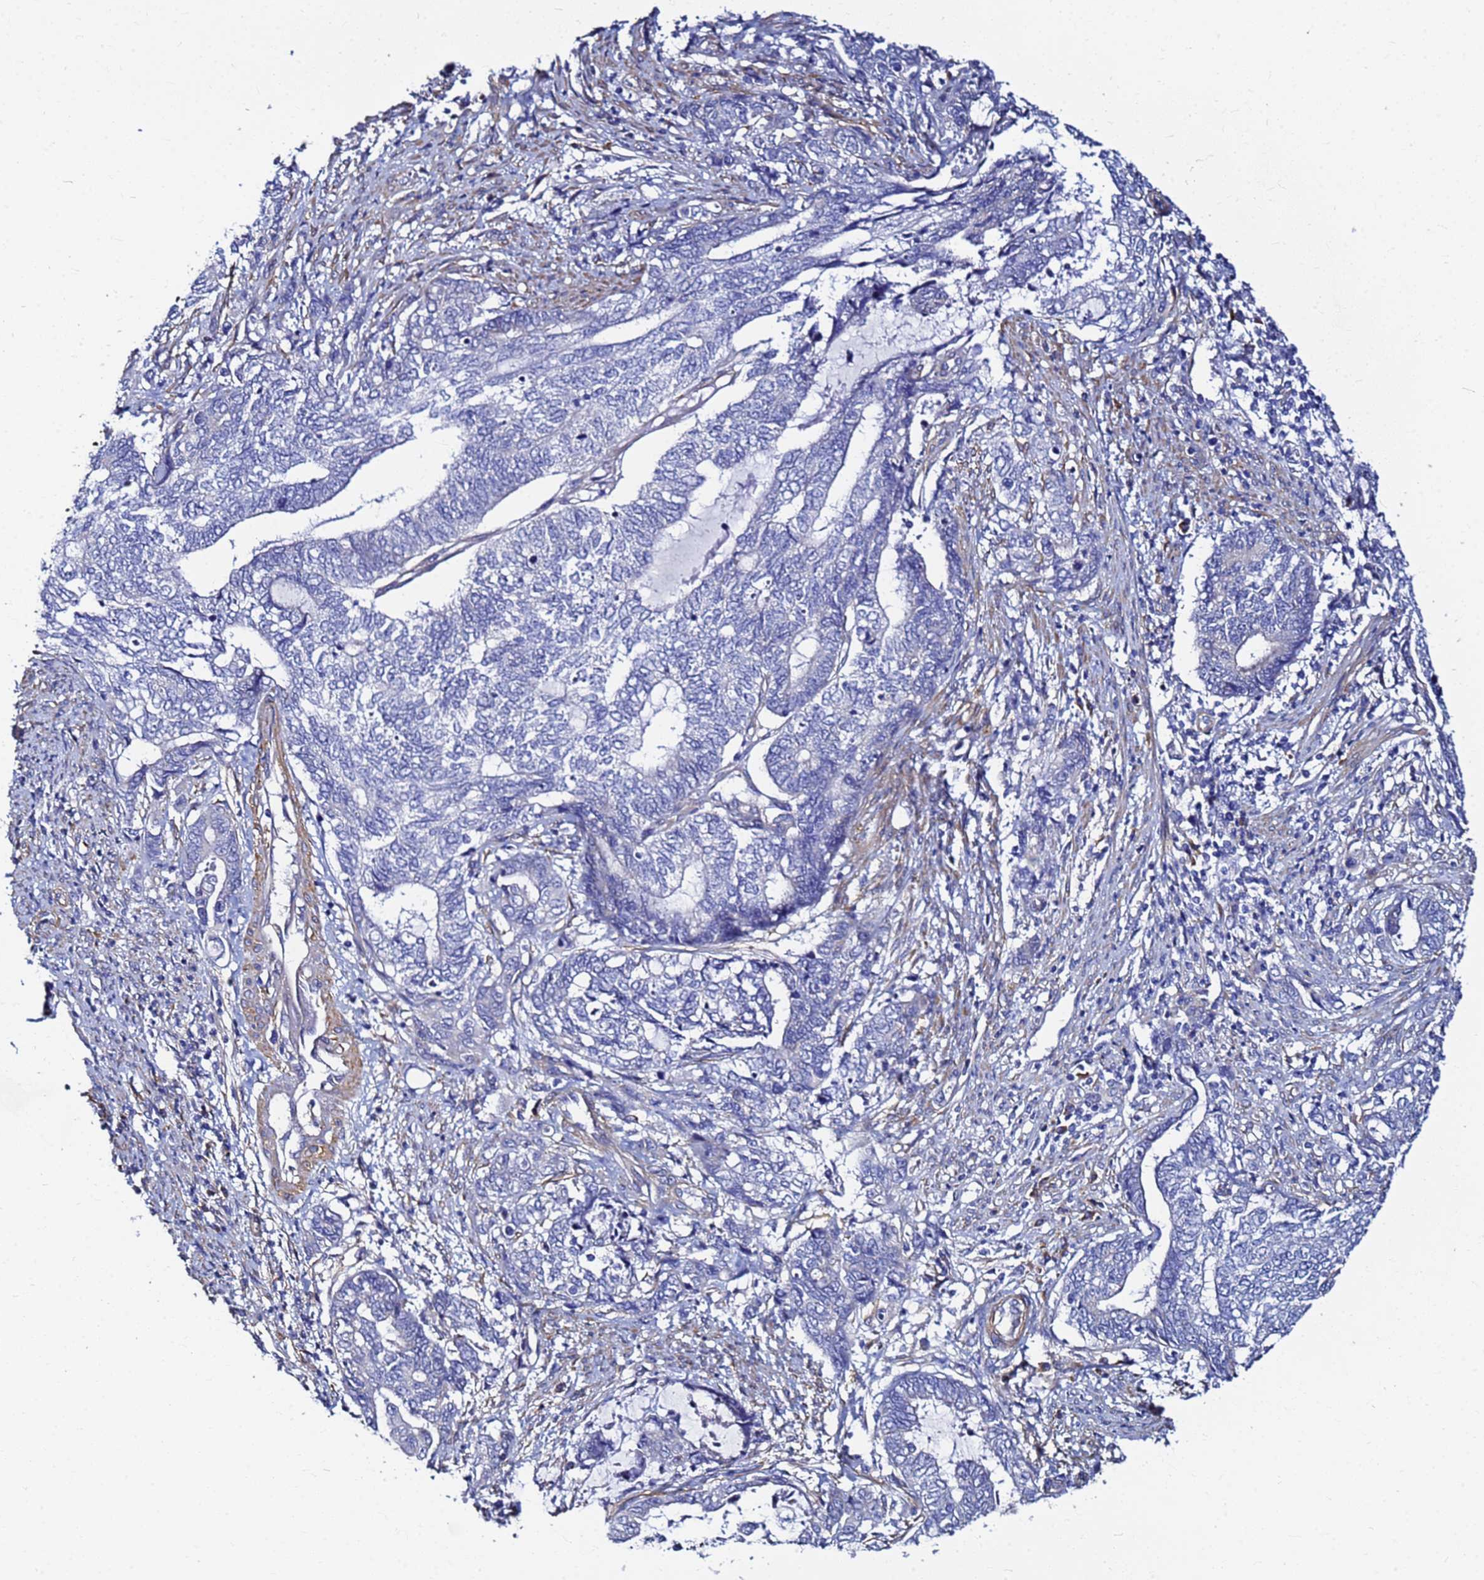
{"staining": {"intensity": "negative", "quantity": "none", "location": "none"}, "tissue": "endometrial cancer", "cell_type": "Tumor cells", "image_type": "cancer", "snomed": [{"axis": "morphology", "description": "Adenocarcinoma, NOS"}, {"axis": "topography", "description": "Uterus"}, {"axis": "topography", "description": "Endometrium"}], "caption": "Tumor cells are negative for protein expression in human endometrial adenocarcinoma.", "gene": "JRKL", "patient": {"sex": "female", "age": 70}}